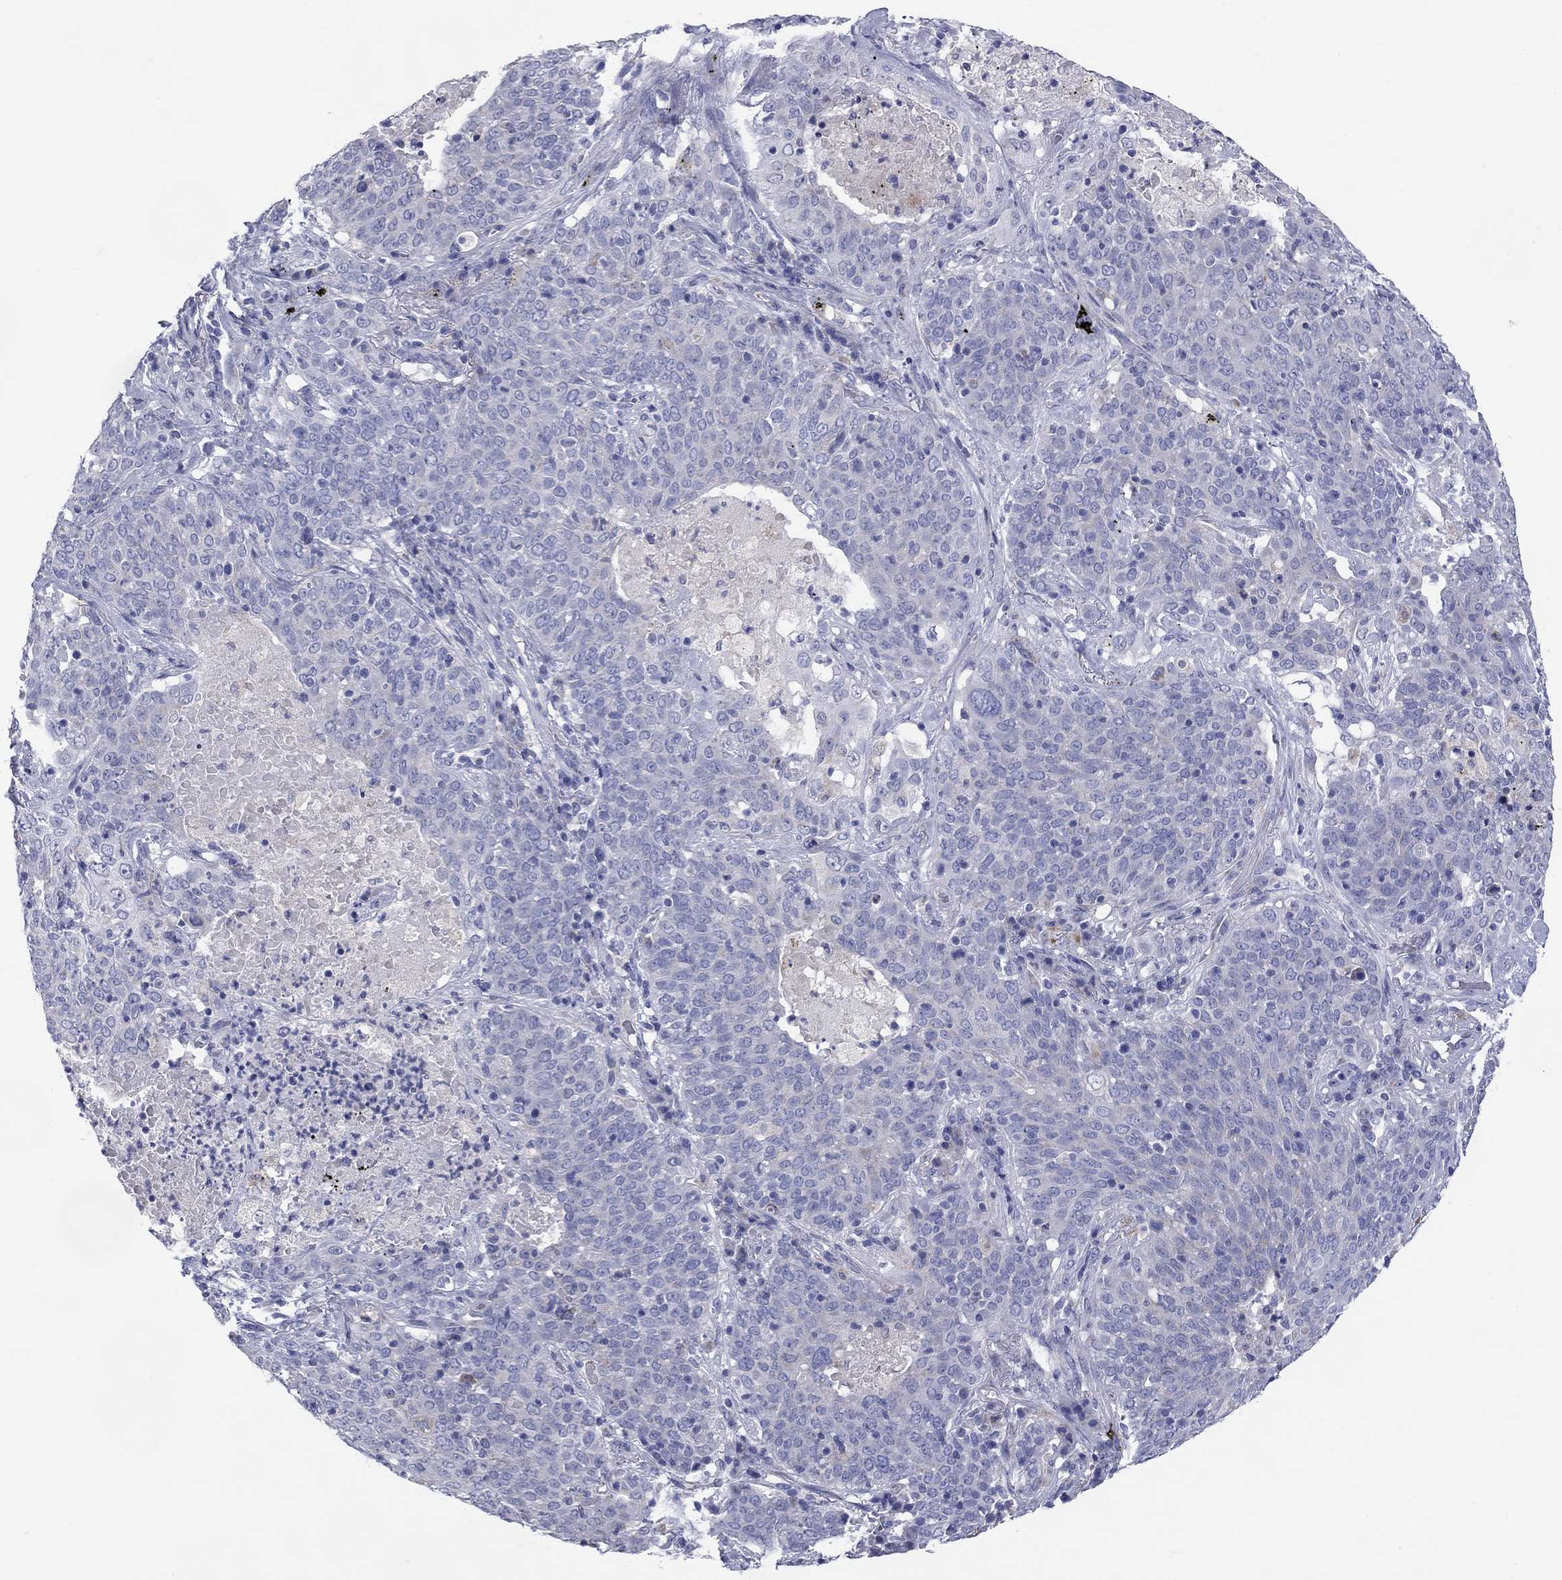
{"staining": {"intensity": "negative", "quantity": "none", "location": "none"}, "tissue": "lung cancer", "cell_type": "Tumor cells", "image_type": "cancer", "snomed": [{"axis": "morphology", "description": "Squamous cell carcinoma, NOS"}, {"axis": "topography", "description": "Lung"}], "caption": "DAB (3,3'-diaminobenzidine) immunohistochemical staining of lung cancer (squamous cell carcinoma) shows no significant positivity in tumor cells.", "gene": "MGST3", "patient": {"sex": "male", "age": 82}}